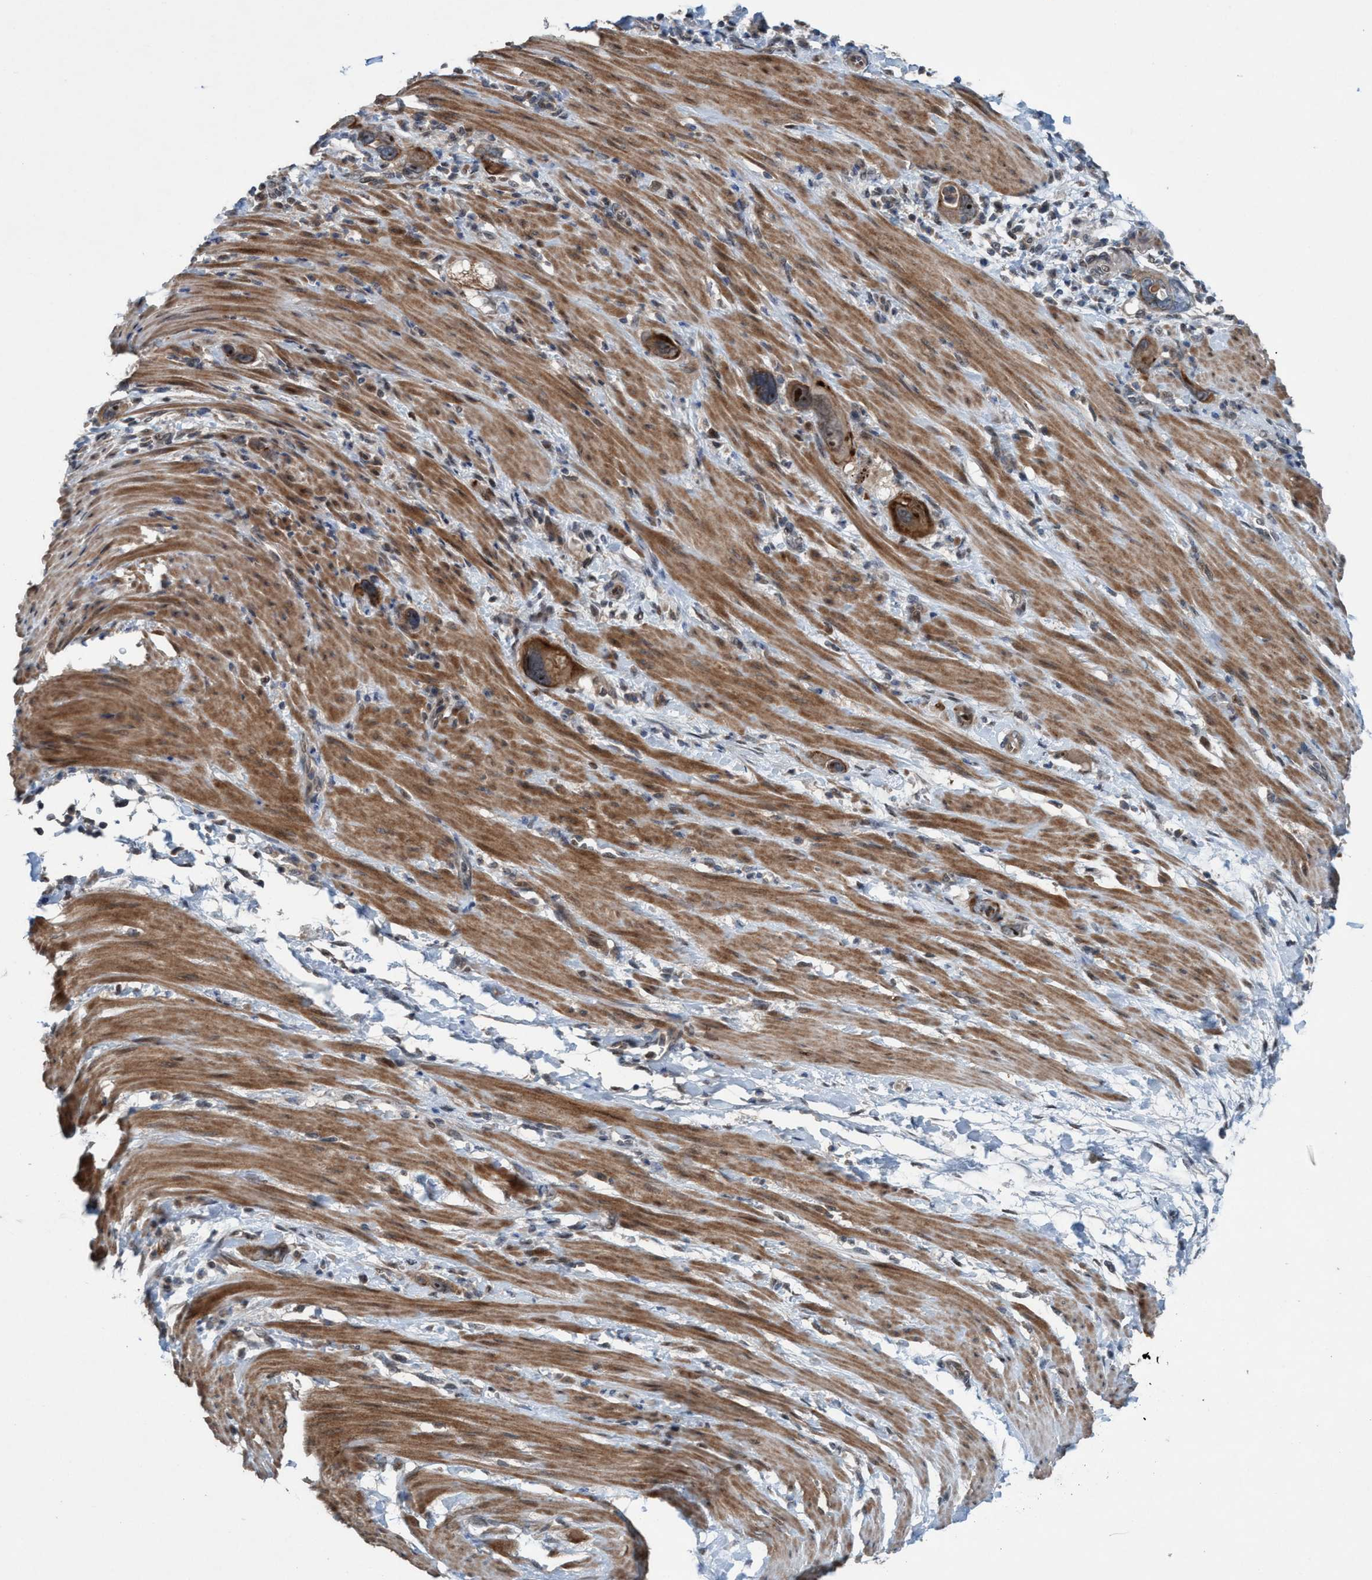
{"staining": {"intensity": "moderate", "quantity": "25%-75%", "location": "cytoplasmic/membranous,nuclear"}, "tissue": "pancreatic cancer", "cell_type": "Tumor cells", "image_type": "cancer", "snomed": [{"axis": "morphology", "description": "Adenocarcinoma, NOS"}, {"axis": "topography", "description": "Pancreas"}], "caption": "High-magnification brightfield microscopy of pancreatic cancer stained with DAB (3,3'-diaminobenzidine) (brown) and counterstained with hematoxylin (blue). tumor cells exhibit moderate cytoplasmic/membranous and nuclear expression is present in about25%-75% of cells.", "gene": "NISCH", "patient": {"sex": "female", "age": 70}}